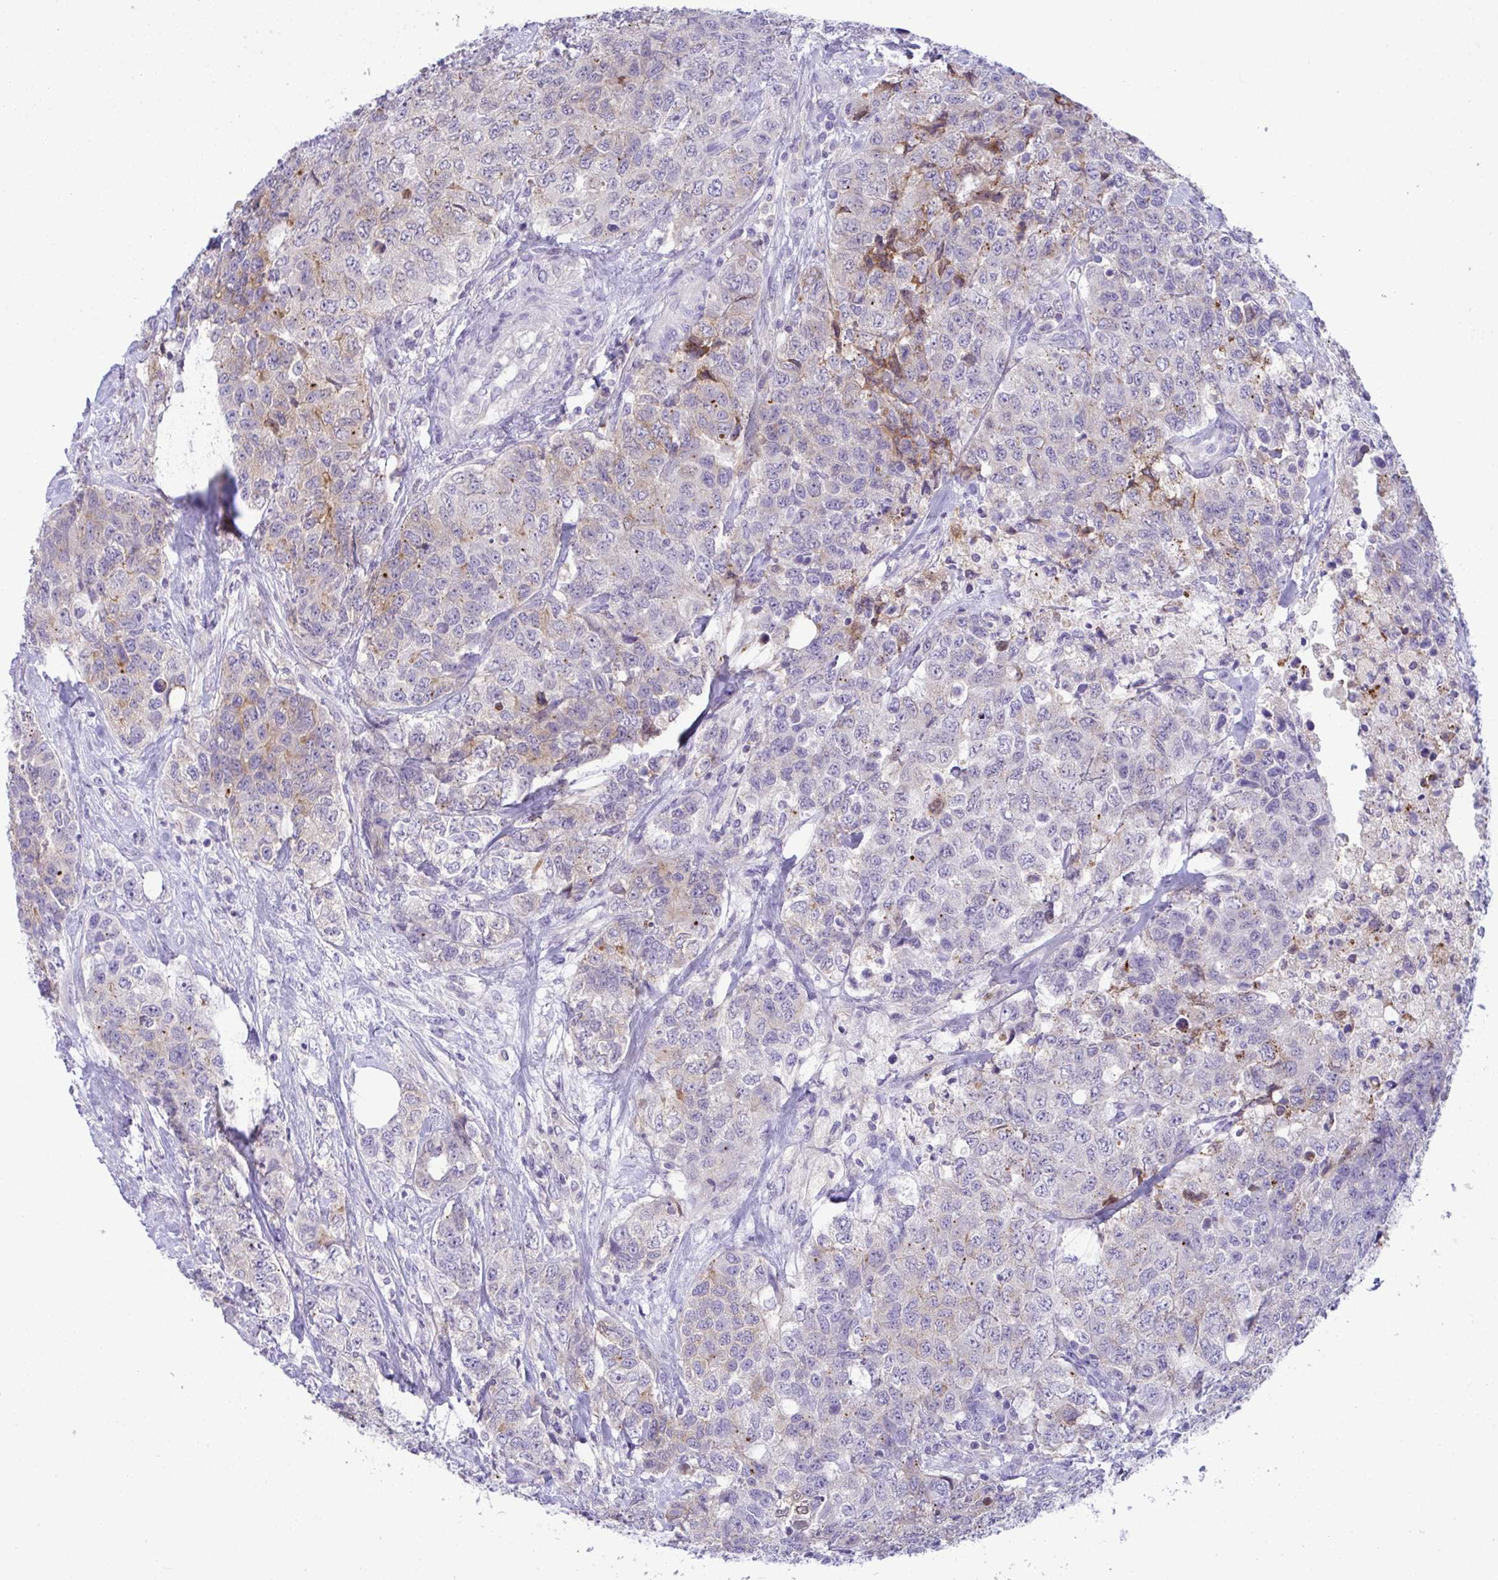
{"staining": {"intensity": "weak", "quantity": "<25%", "location": "cytoplasmic/membranous"}, "tissue": "urothelial cancer", "cell_type": "Tumor cells", "image_type": "cancer", "snomed": [{"axis": "morphology", "description": "Urothelial carcinoma, High grade"}, {"axis": "topography", "description": "Urinary bladder"}], "caption": "Photomicrograph shows no significant protein staining in tumor cells of urothelial carcinoma (high-grade). (Brightfield microscopy of DAB (3,3'-diaminobenzidine) immunohistochemistry at high magnification).", "gene": "RGPD5", "patient": {"sex": "female", "age": 78}}